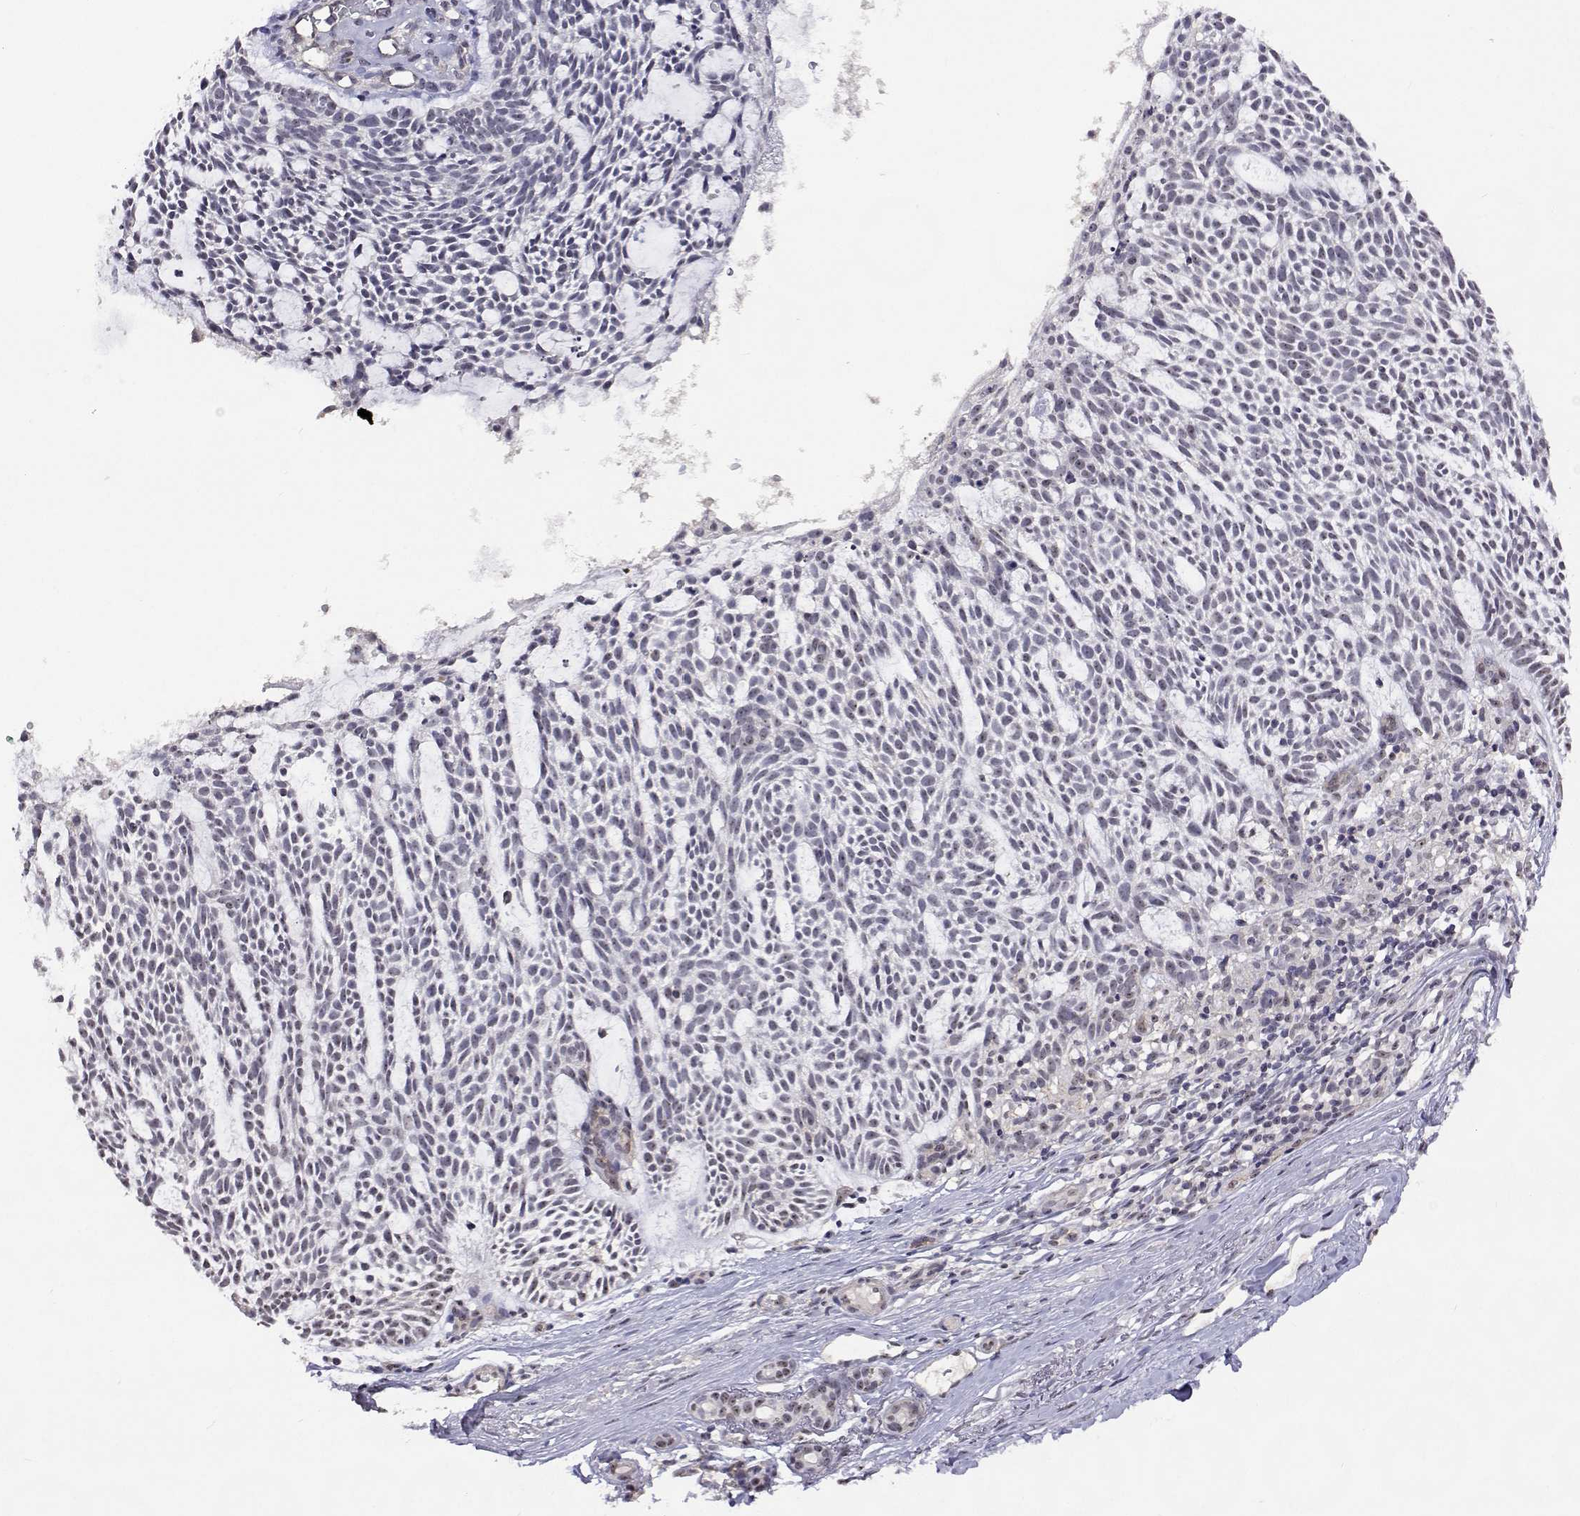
{"staining": {"intensity": "negative", "quantity": "none", "location": "none"}, "tissue": "skin cancer", "cell_type": "Tumor cells", "image_type": "cancer", "snomed": [{"axis": "morphology", "description": "Basal cell carcinoma"}, {"axis": "topography", "description": "Skin"}], "caption": "Tumor cells are negative for protein expression in human basal cell carcinoma (skin). Nuclei are stained in blue.", "gene": "NHP2", "patient": {"sex": "male", "age": 83}}